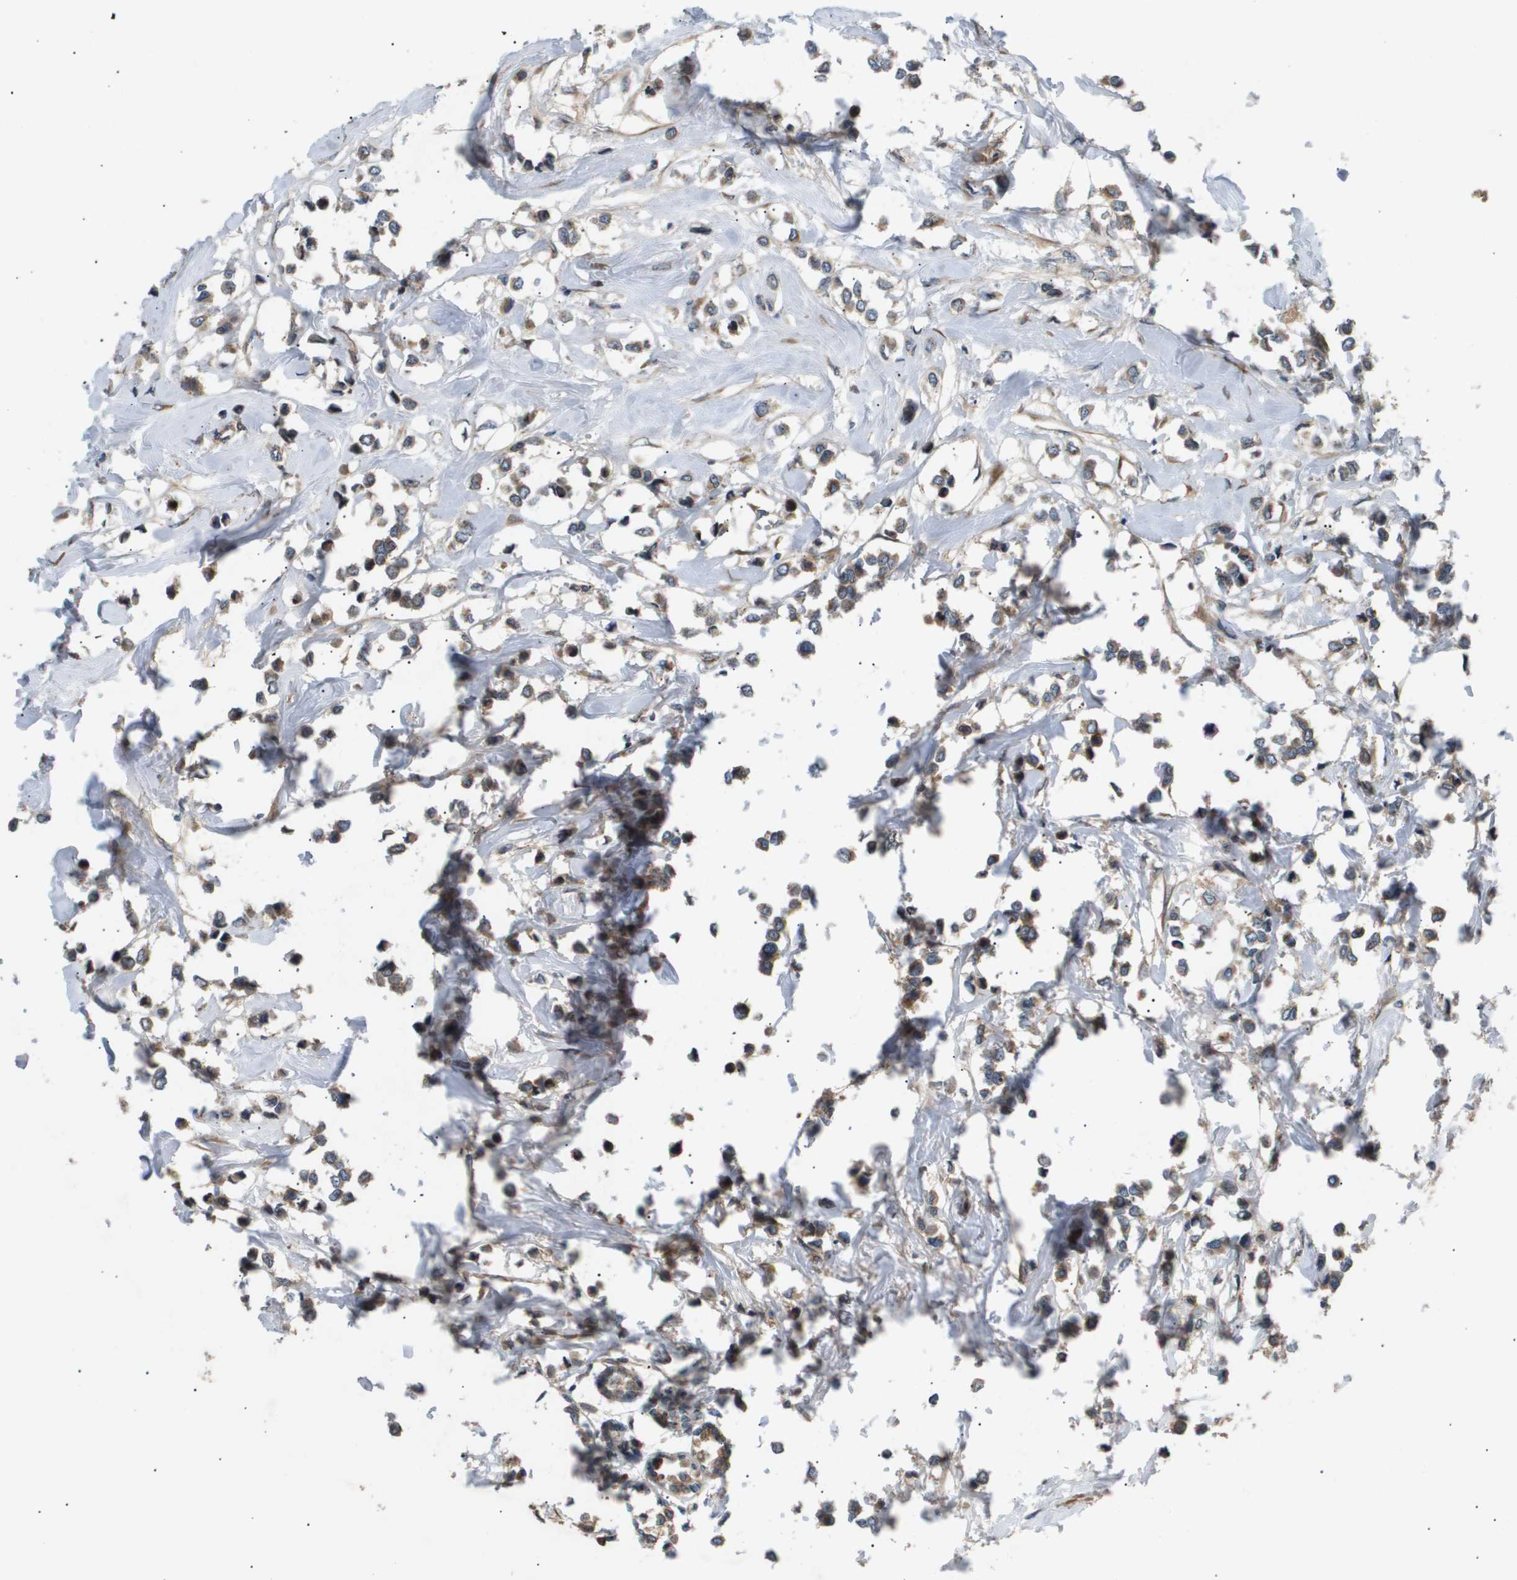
{"staining": {"intensity": "weak", "quantity": ">75%", "location": "cytoplasmic/membranous"}, "tissue": "breast cancer", "cell_type": "Tumor cells", "image_type": "cancer", "snomed": [{"axis": "morphology", "description": "Lobular carcinoma"}, {"axis": "topography", "description": "Breast"}], "caption": "Protein staining exhibits weak cytoplasmic/membranous positivity in approximately >75% of tumor cells in lobular carcinoma (breast).", "gene": "LYSMD3", "patient": {"sex": "female", "age": 51}}